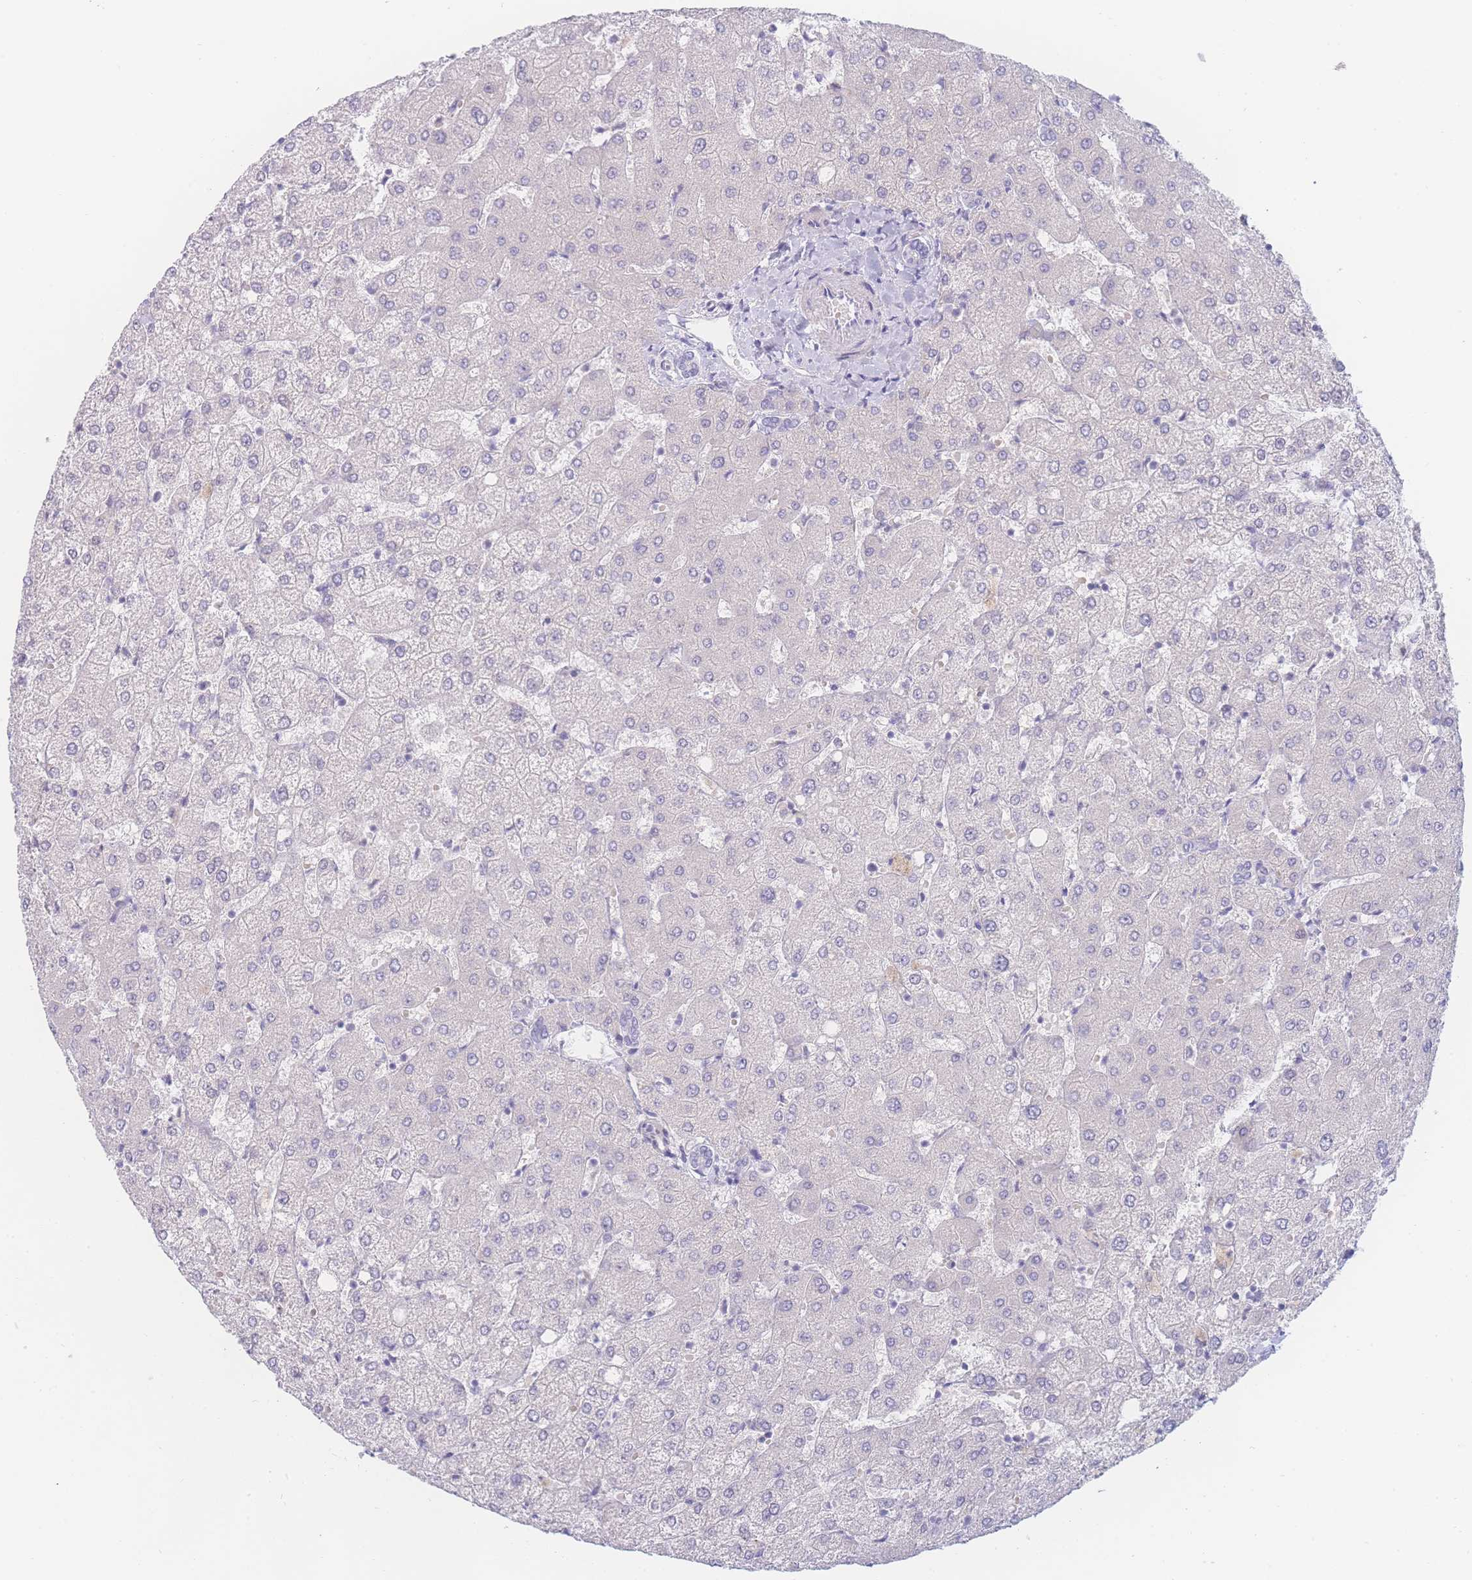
{"staining": {"intensity": "negative", "quantity": "none", "location": "none"}, "tissue": "liver", "cell_type": "Cholangiocytes", "image_type": "normal", "snomed": [{"axis": "morphology", "description": "Normal tissue, NOS"}, {"axis": "topography", "description": "Liver"}], "caption": "This photomicrograph is of unremarkable liver stained with IHC to label a protein in brown with the nuclei are counter-stained blue. There is no expression in cholangiocytes. (IHC, brightfield microscopy, high magnification).", "gene": "PRSS22", "patient": {"sex": "female", "age": 54}}